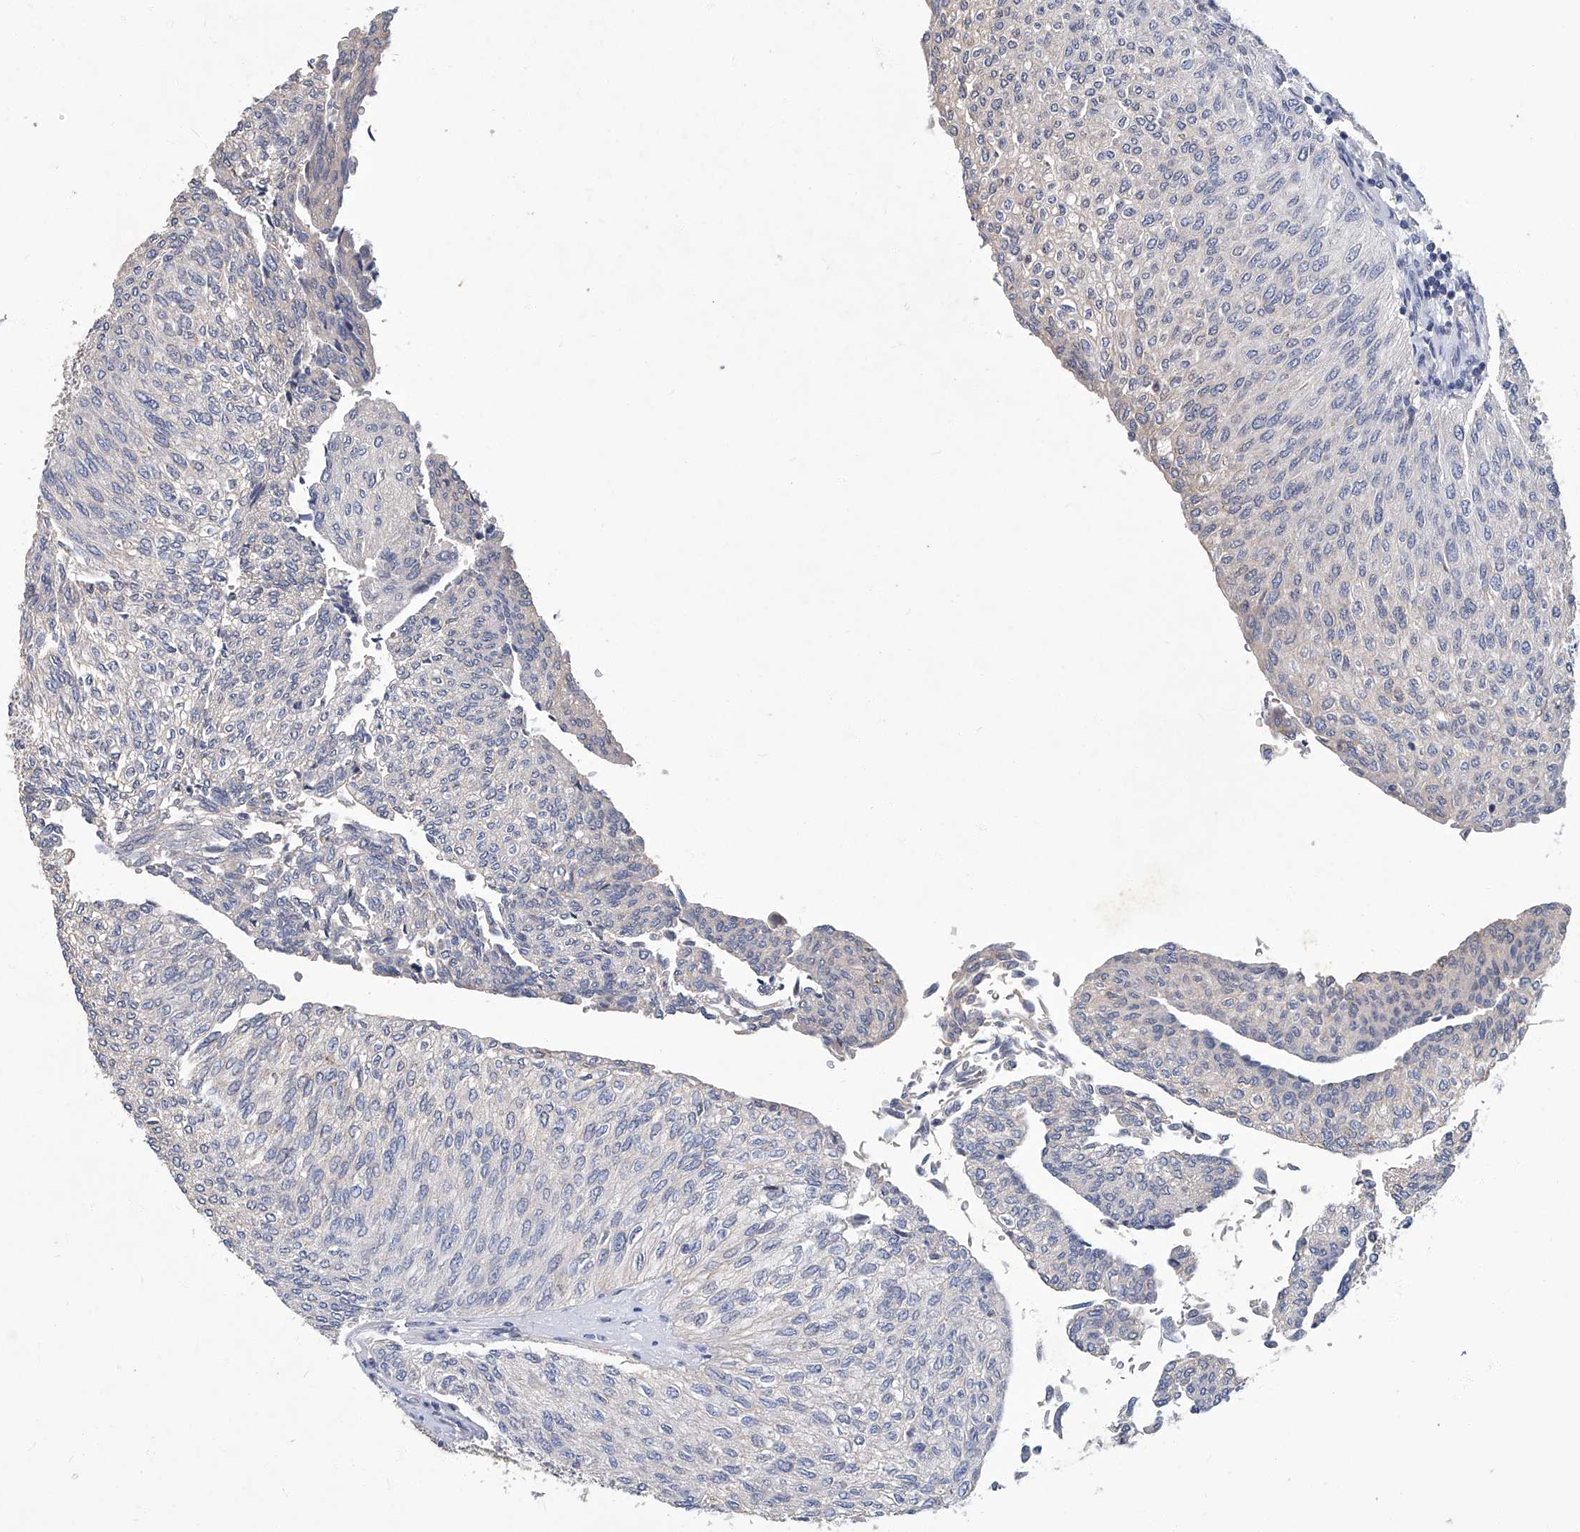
{"staining": {"intensity": "negative", "quantity": "none", "location": "none"}, "tissue": "urothelial cancer", "cell_type": "Tumor cells", "image_type": "cancer", "snomed": [{"axis": "morphology", "description": "Urothelial carcinoma, Low grade"}, {"axis": "topography", "description": "Urinary bladder"}], "caption": "Low-grade urothelial carcinoma was stained to show a protein in brown. There is no significant expression in tumor cells. (DAB immunohistochemistry, high magnification).", "gene": "TGFBR1", "patient": {"sex": "female", "age": 79}}